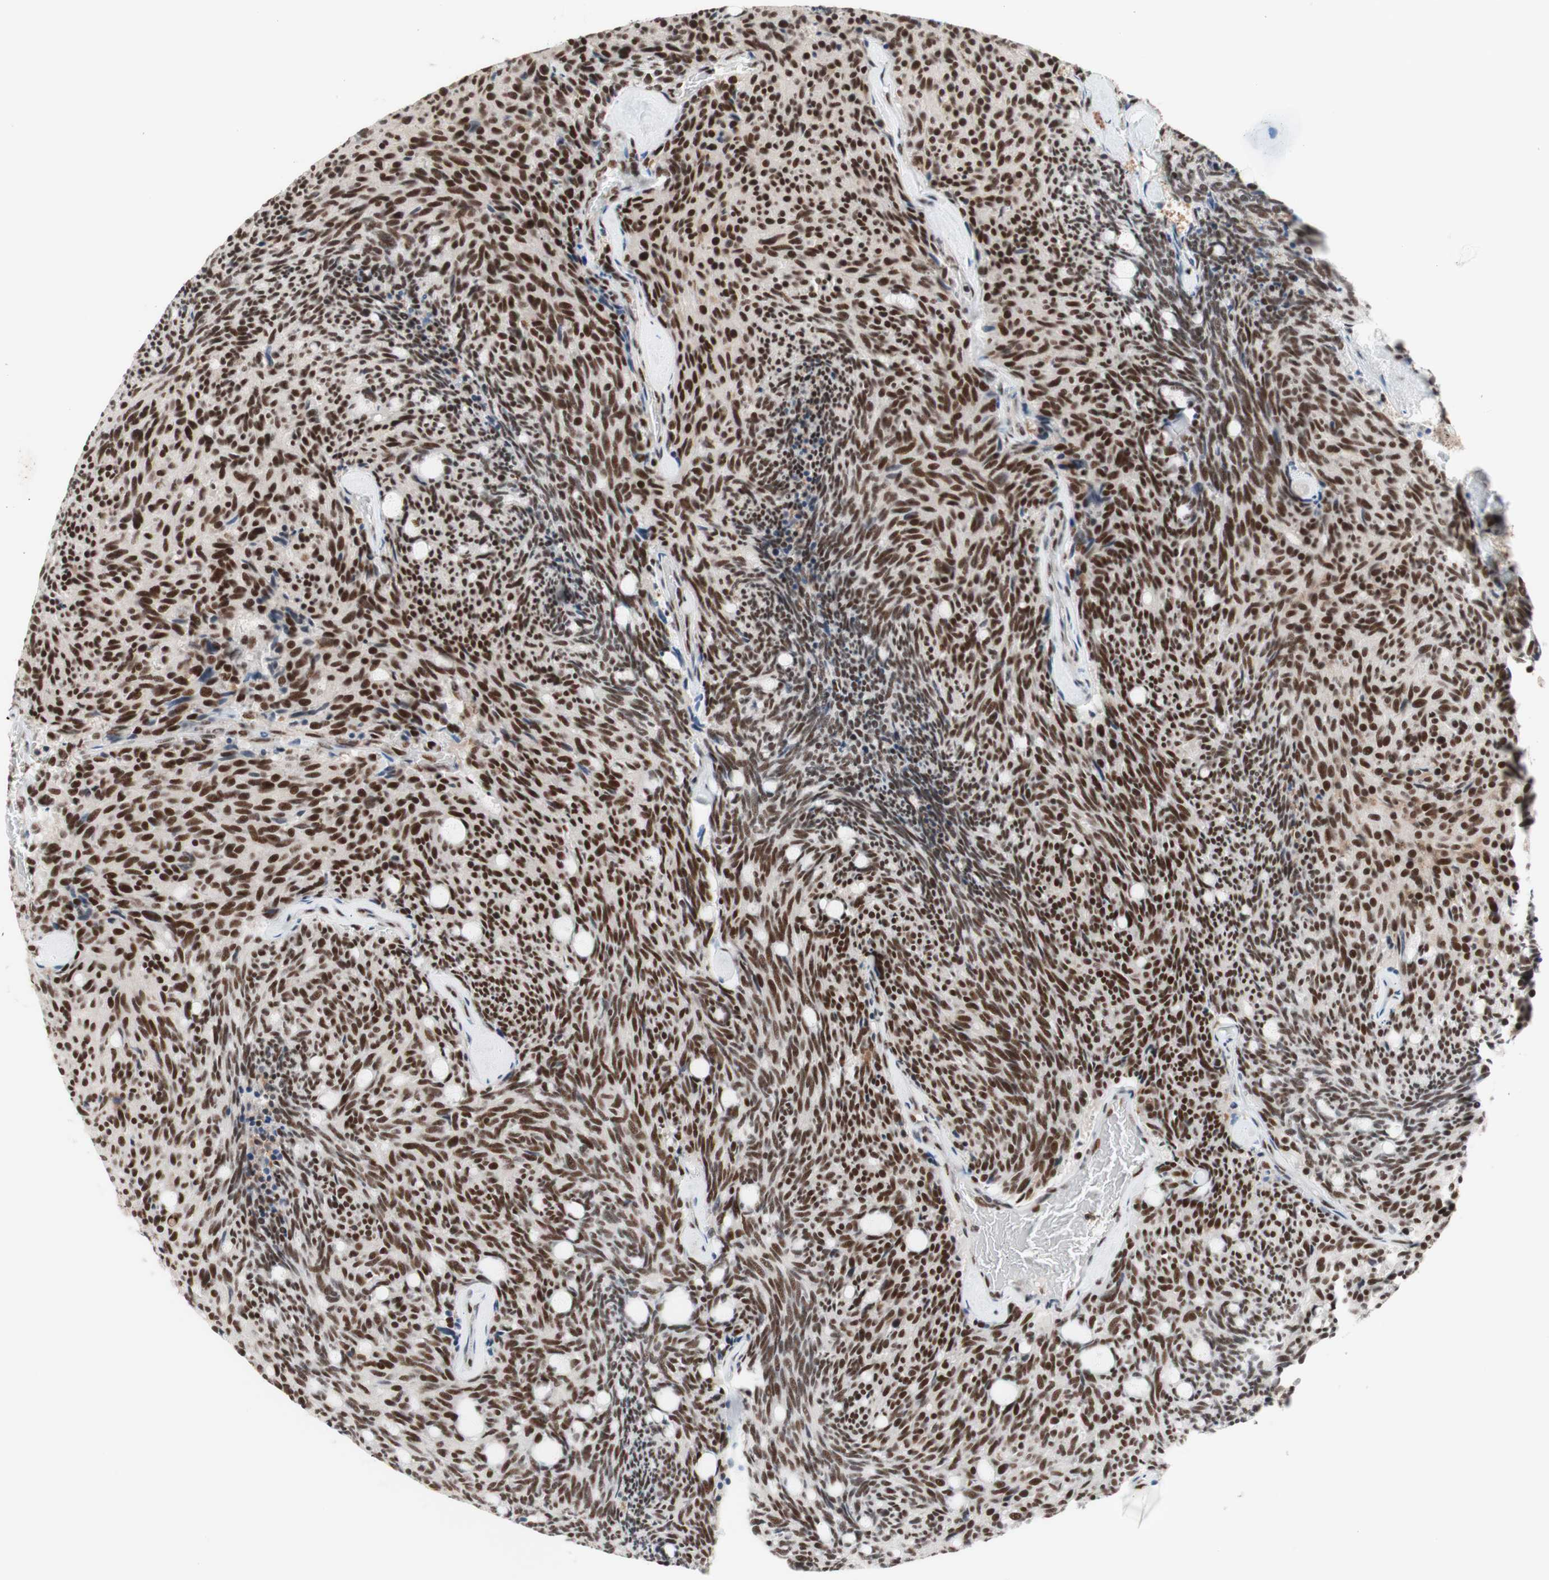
{"staining": {"intensity": "strong", "quantity": ">75%", "location": "nuclear"}, "tissue": "carcinoid", "cell_type": "Tumor cells", "image_type": "cancer", "snomed": [{"axis": "morphology", "description": "Carcinoid, malignant, NOS"}, {"axis": "topography", "description": "Pancreas"}], "caption": "A micrograph of carcinoid stained for a protein reveals strong nuclear brown staining in tumor cells.", "gene": "PRPF19", "patient": {"sex": "female", "age": 54}}